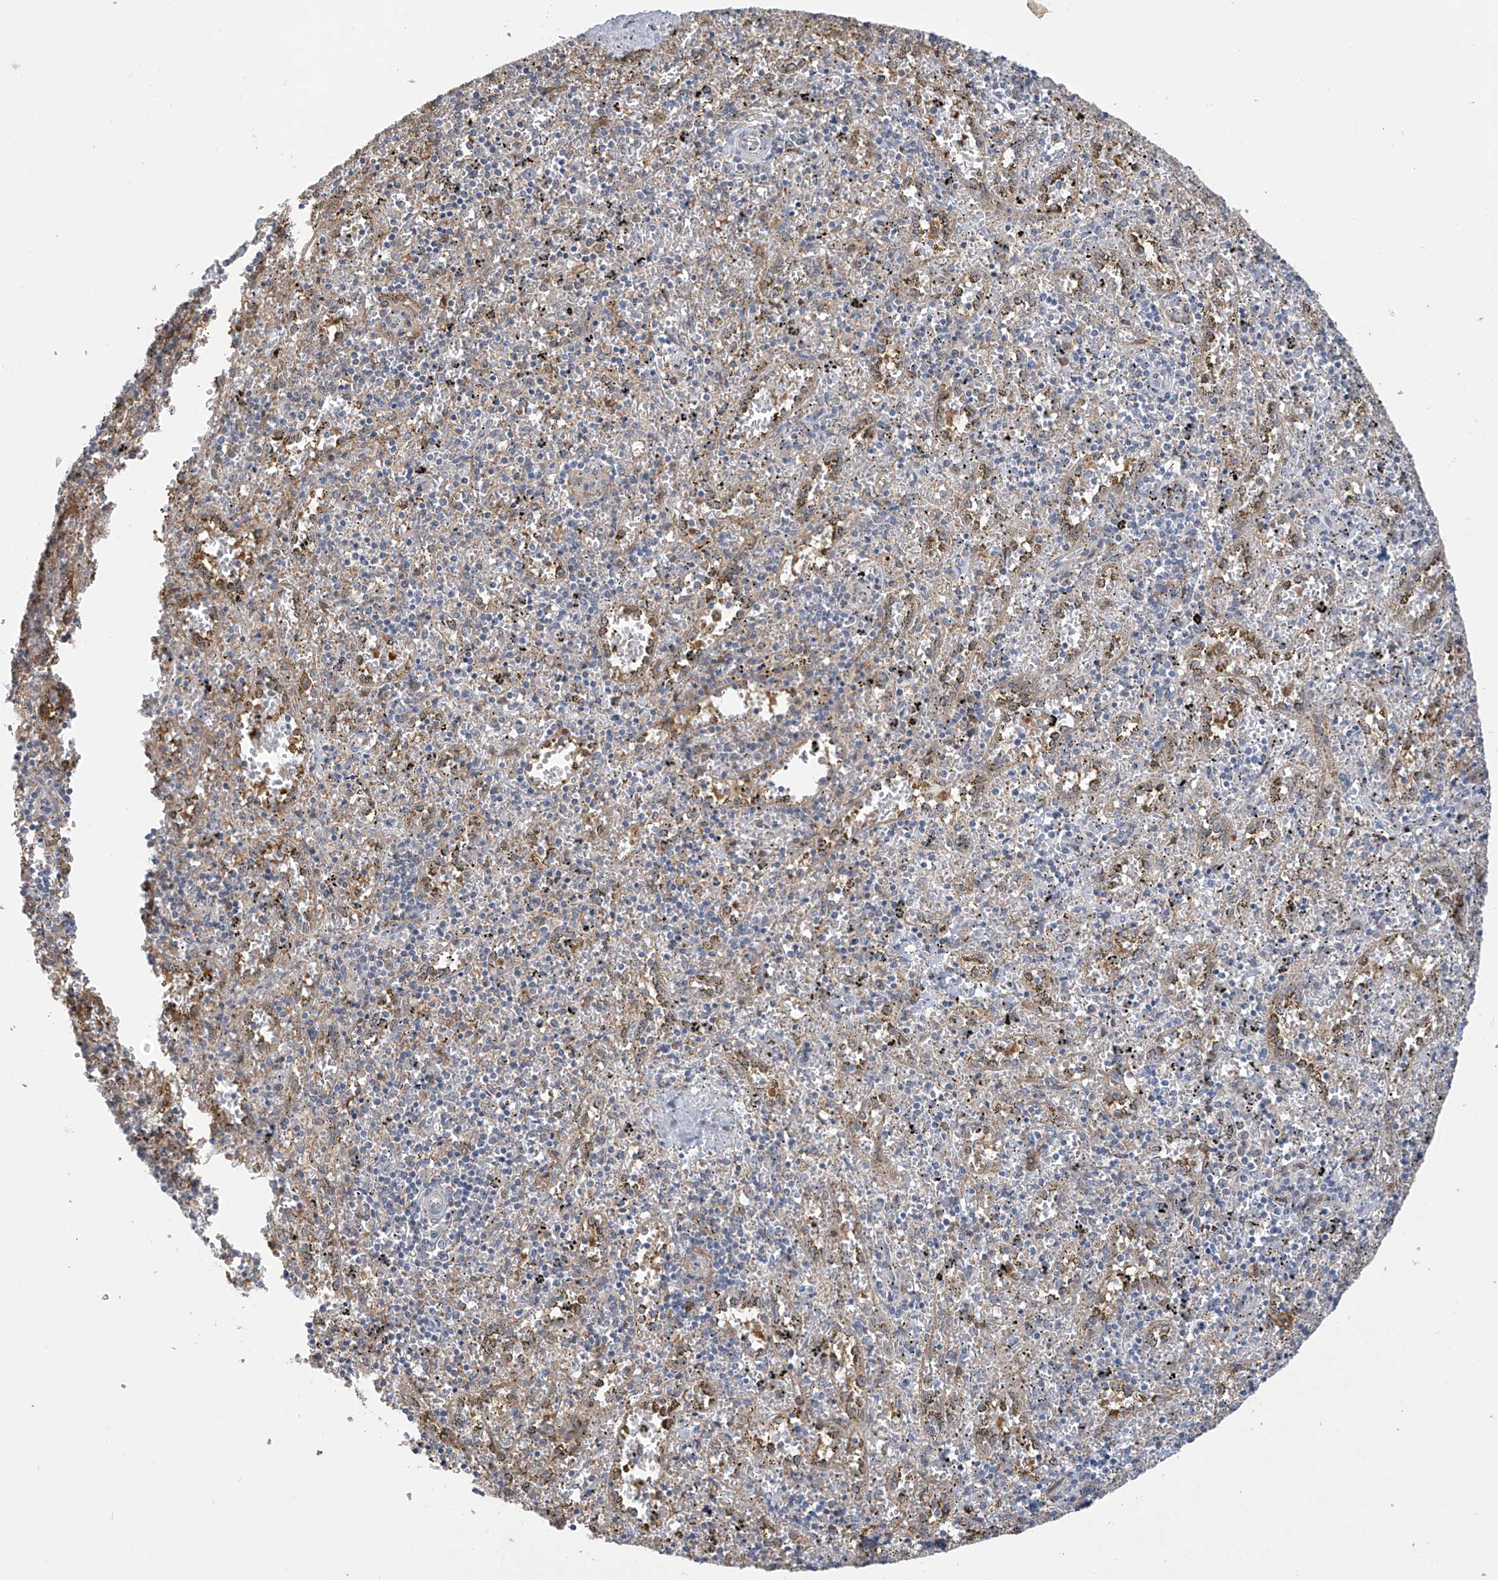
{"staining": {"intensity": "negative", "quantity": "none", "location": "none"}, "tissue": "spleen", "cell_type": "Cells in red pulp", "image_type": "normal", "snomed": [{"axis": "morphology", "description": "Normal tissue, NOS"}, {"axis": "topography", "description": "Spleen"}], "caption": "The micrograph reveals no staining of cells in red pulp in normal spleen. (IHC, brightfield microscopy, high magnification).", "gene": "IDH1", "patient": {"sex": "male", "age": 11}}